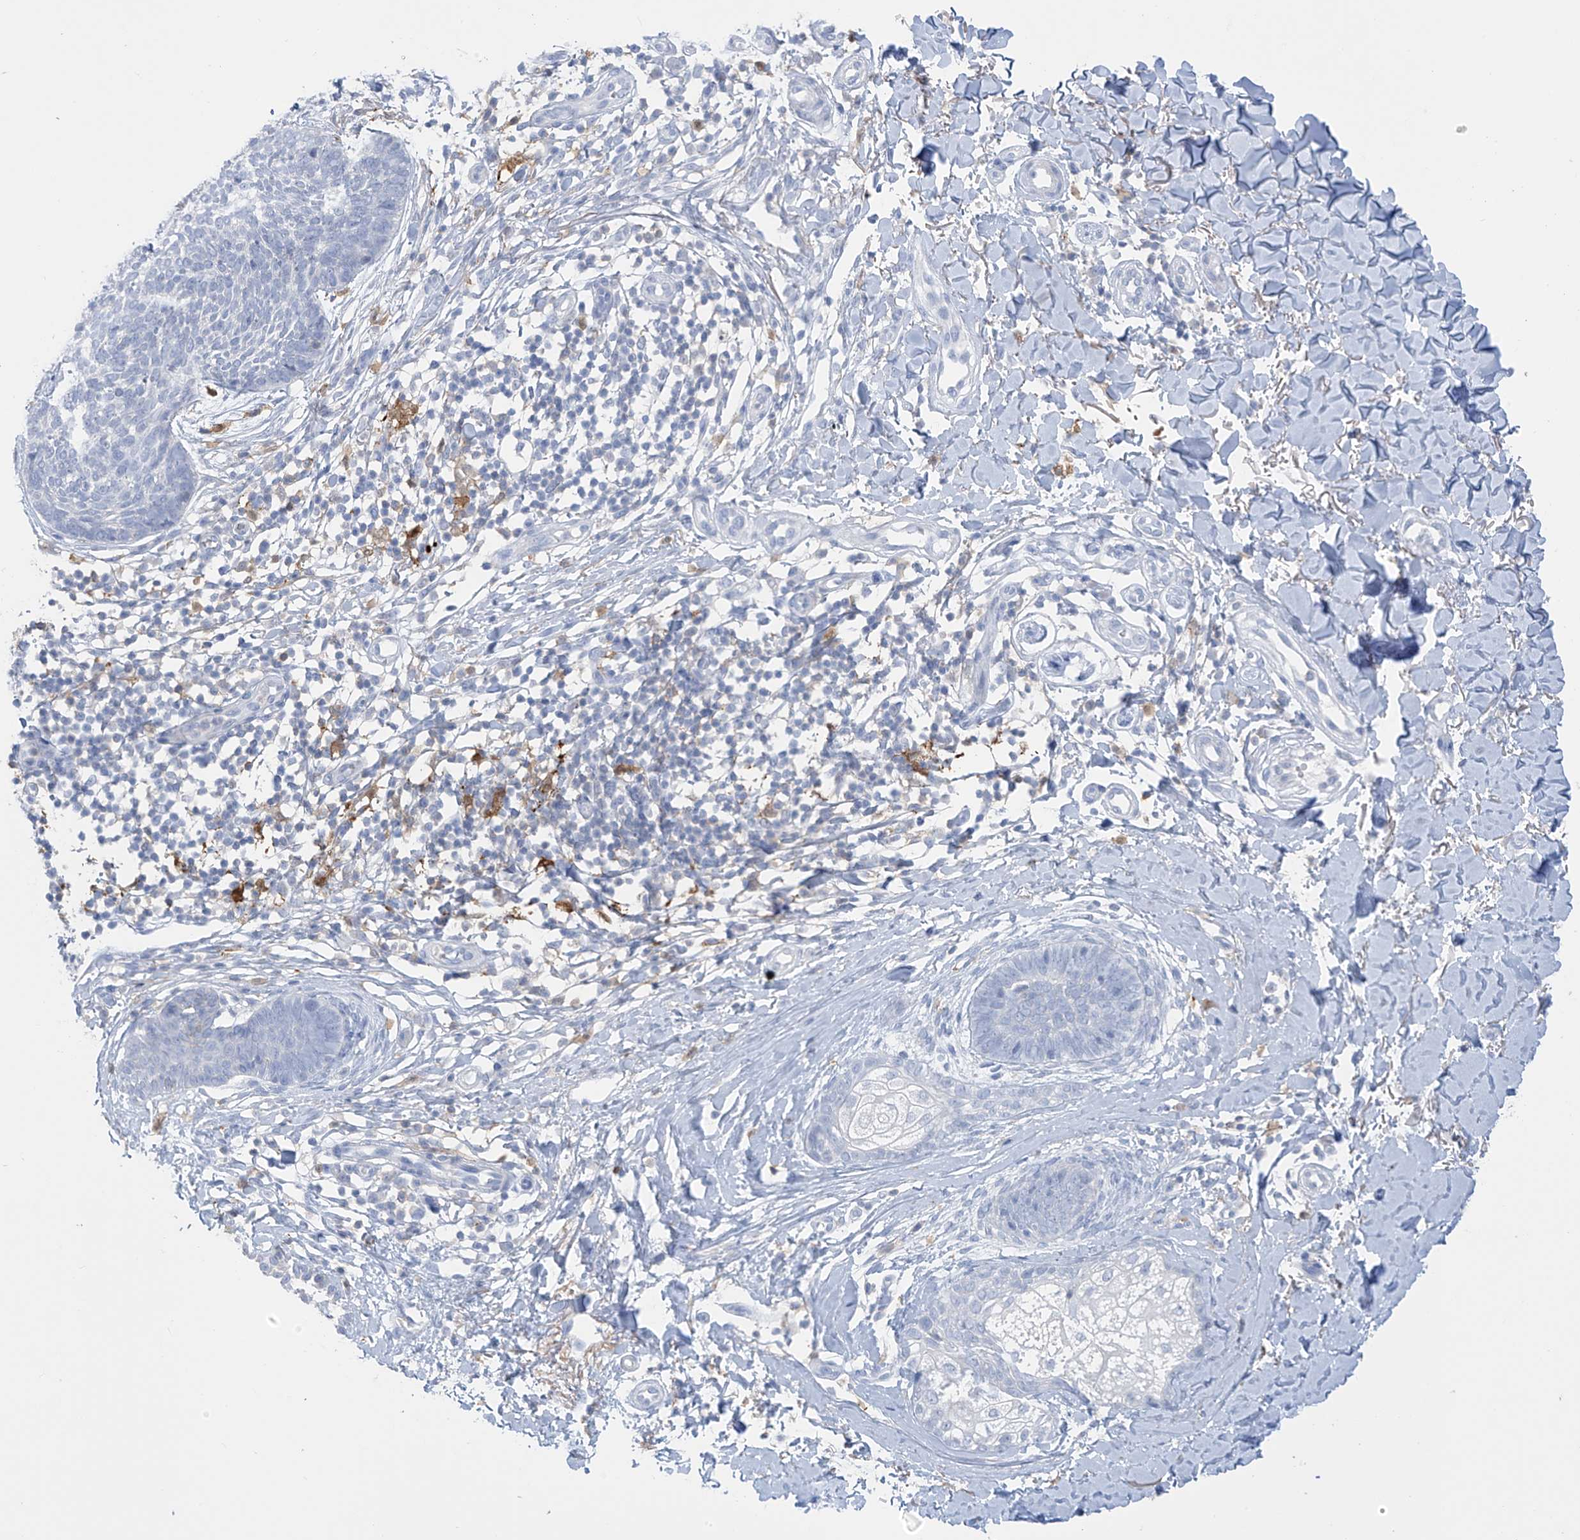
{"staining": {"intensity": "negative", "quantity": "none", "location": "none"}, "tissue": "skin cancer", "cell_type": "Tumor cells", "image_type": "cancer", "snomed": [{"axis": "morphology", "description": "Basal cell carcinoma"}, {"axis": "topography", "description": "Skin"}], "caption": "A high-resolution photomicrograph shows IHC staining of skin basal cell carcinoma, which exhibits no significant positivity in tumor cells.", "gene": "TRMT2B", "patient": {"sex": "female", "age": 64}}